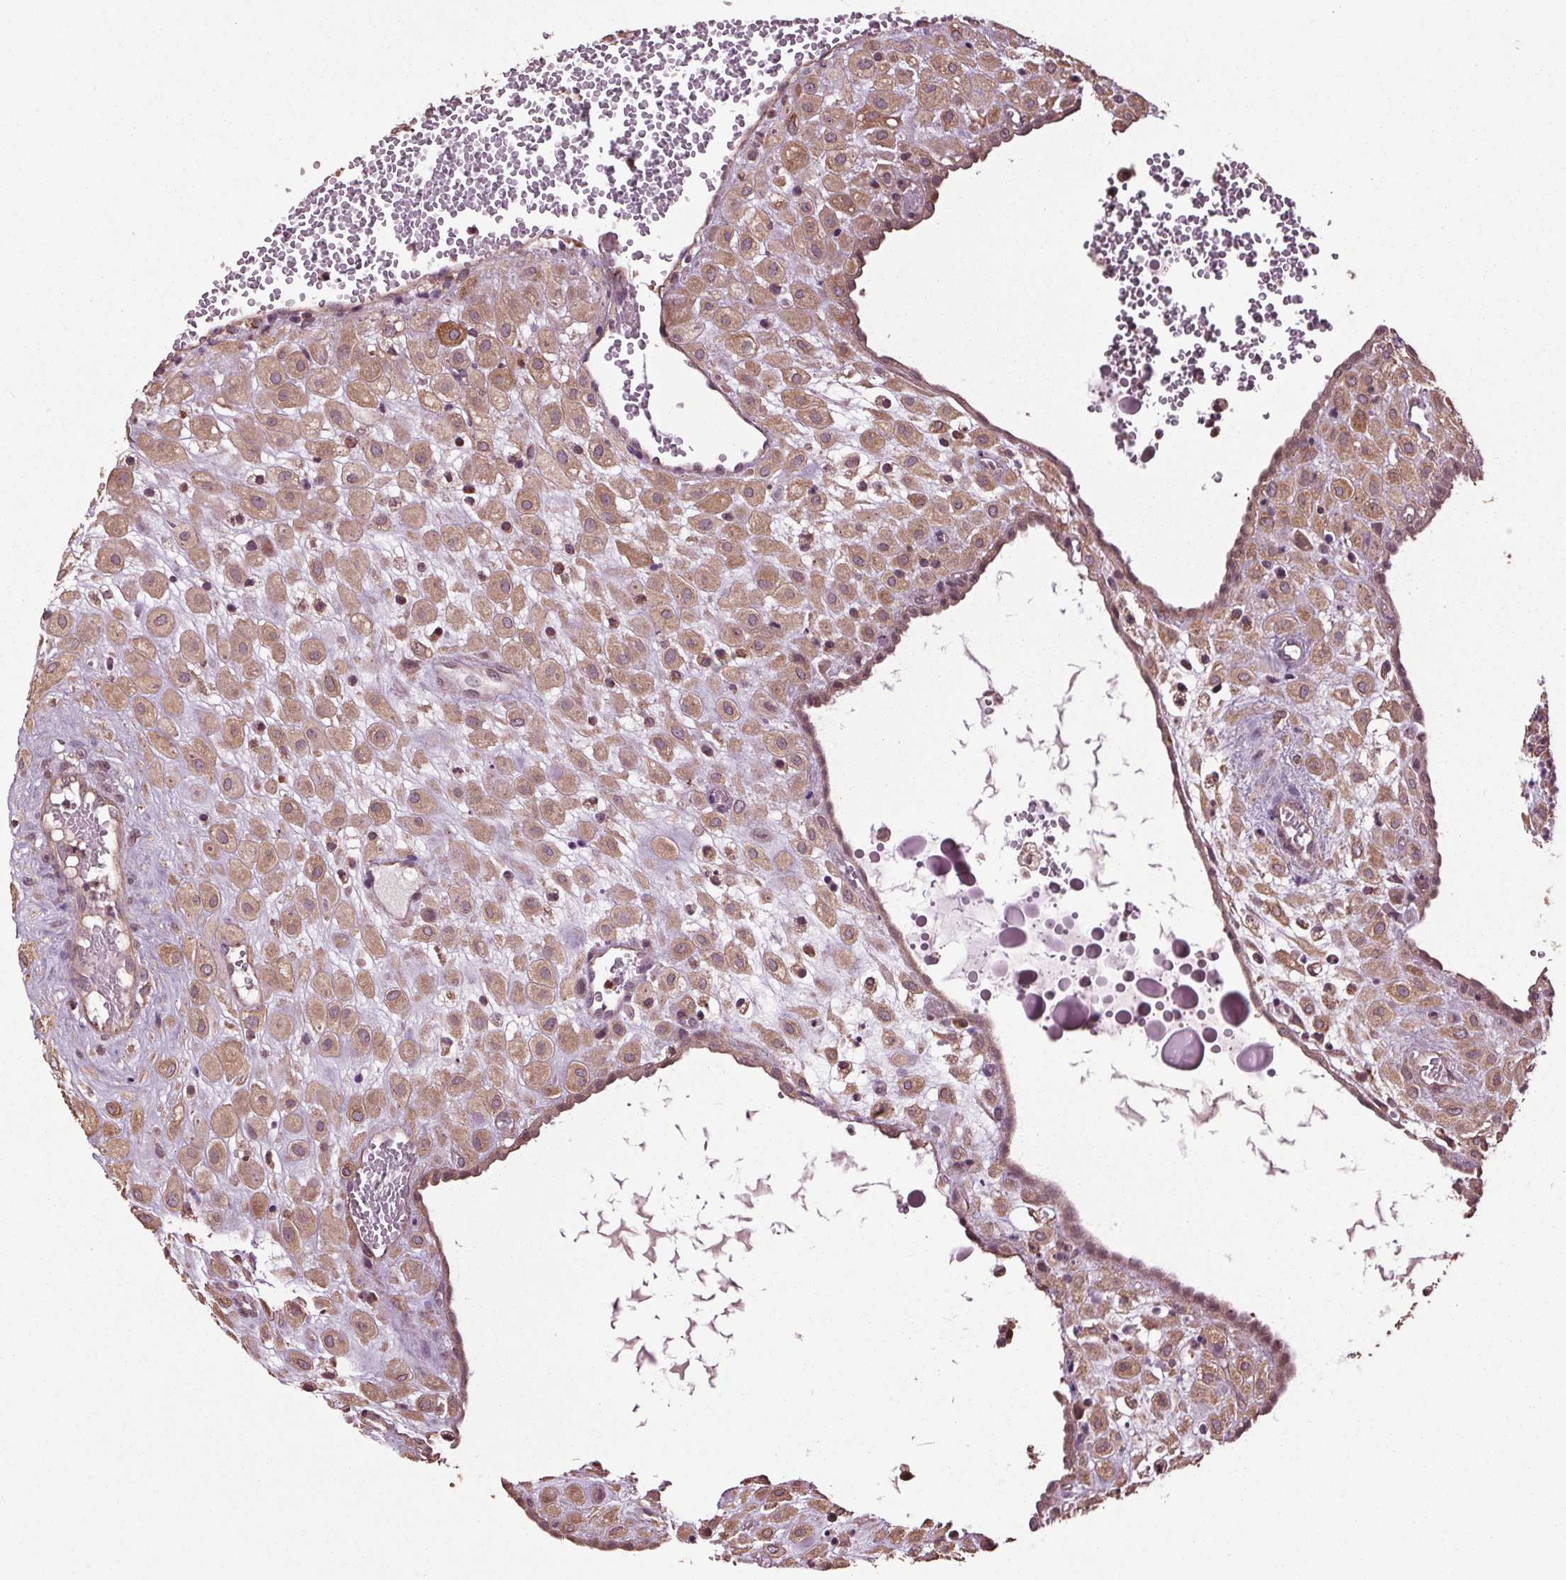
{"staining": {"intensity": "moderate", "quantity": ">75%", "location": "cytoplasmic/membranous"}, "tissue": "placenta", "cell_type": "Decidual cells", "image_type": "normal", "snomed": [{"axis": "morphology", "description": "Normal tissue, NOS"}, {"axis": "topography", "description": "Placenta"}], "caption": "Immunohistochemistry of normal placenta displays medium levels of moderate cytoplasmic/membranous positivity in approximately >75% of decidual cells.", "gene": "RNPEP", "patient": {"sex": "female", "age": 24}}